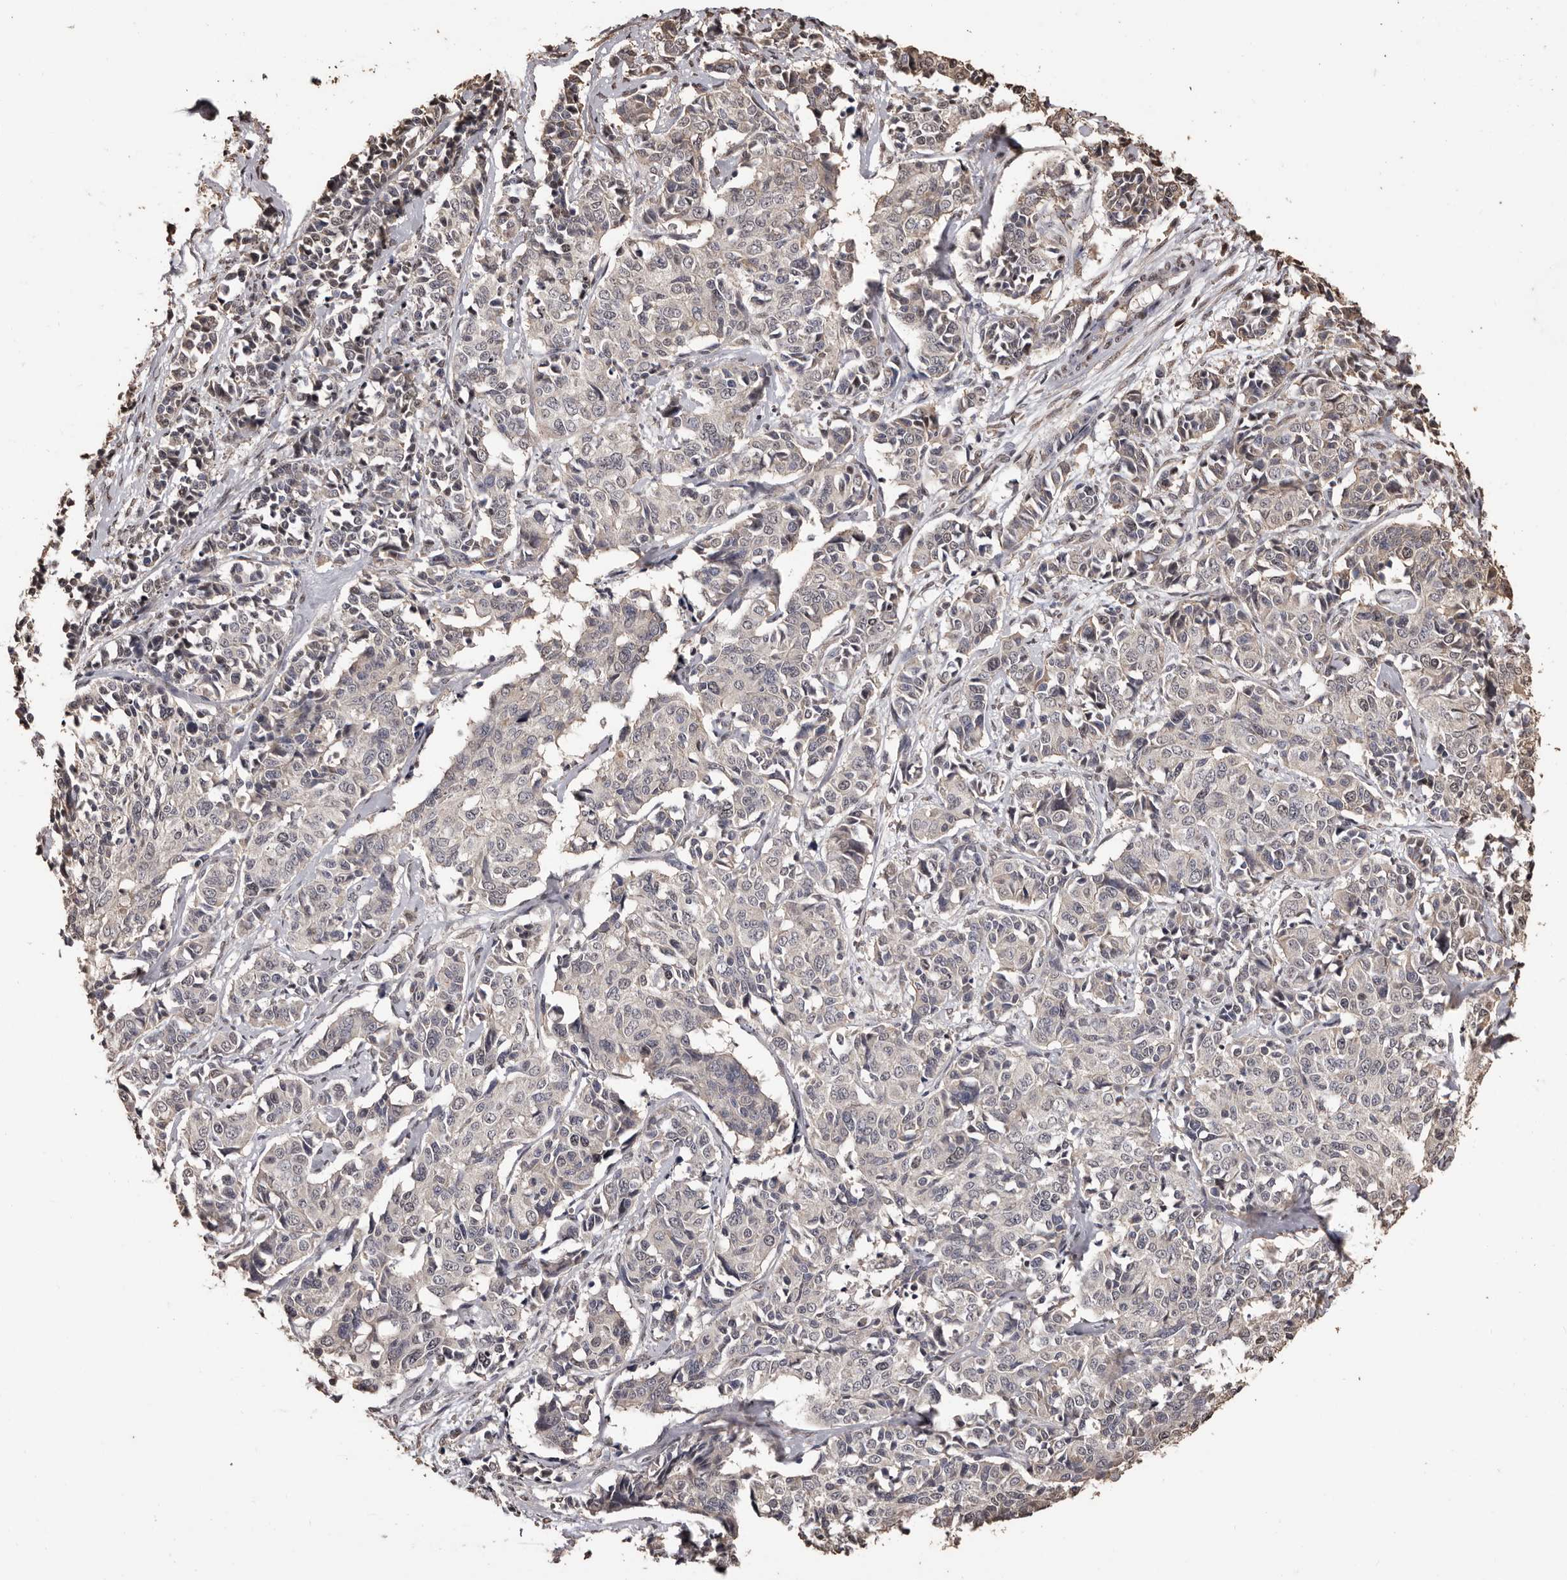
{"staining": {"intensity": "weak", "quantity": "<25%", "location": "cytoplasmic/membranous"}, "tissue": "cervical cancer", "cell_type": "Tumor cells", "image_type": "cancer", "snomed": [{"axis": "morphology", "description": "Normal tissue, NOS"}, {"axis": "morphology", "description": "Squamous cell carcinoma, NOS"}, {"axis": "topography", "description": "Cervix"}], "caption": "DAB immunohistochemical staining of human cervical cancer exhibits no significant staining in tumor cells. The staining is performed using DAB (3,3'-diaminobenzidine) brown chromogen with nuclei counter-stained in using hematoxylin.", "gene": "NAV1", "patient": {"sex": "female", "age": 35}}